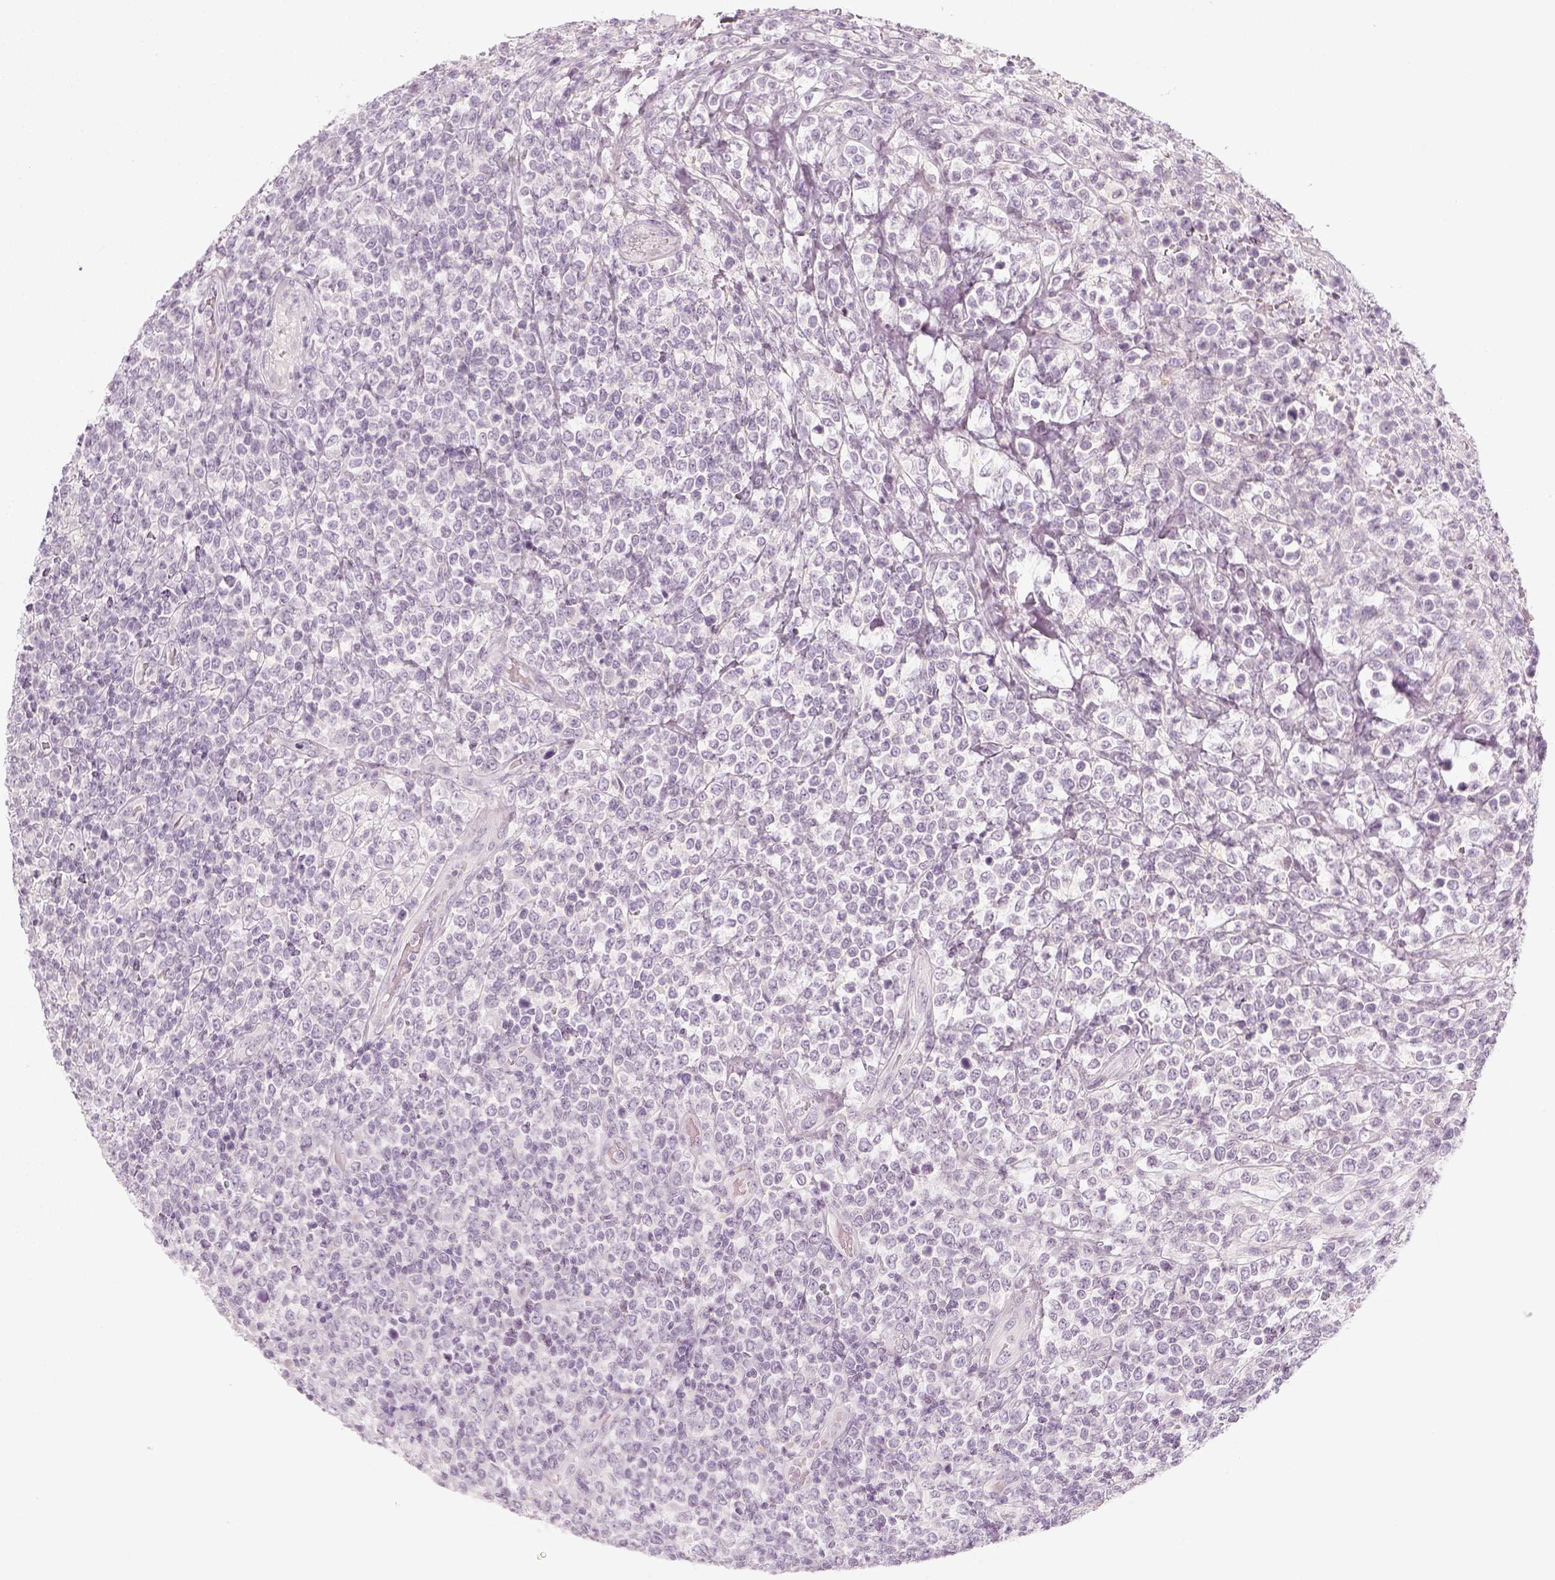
{"staining": {"intensity": "negative", "quantity": "none", "location": "none"}, "tissue": "lymphoma", "cell_type": "Tumor cells", "image_type": "cancer", "snomed": [{"axis": "morphology", "description": "Malignant lymphoma, non-Hodgkin's type, High grade"}, {"axis": "topography", "description": "Soft tissue"}], "caption": "IHC micrograph of neoplastic tissue: human lymphoma stained with DAB shows no significant protein staining in tumor cells.", "gene": "KRT25", "patient": {"sex": "female", "age": 56}}